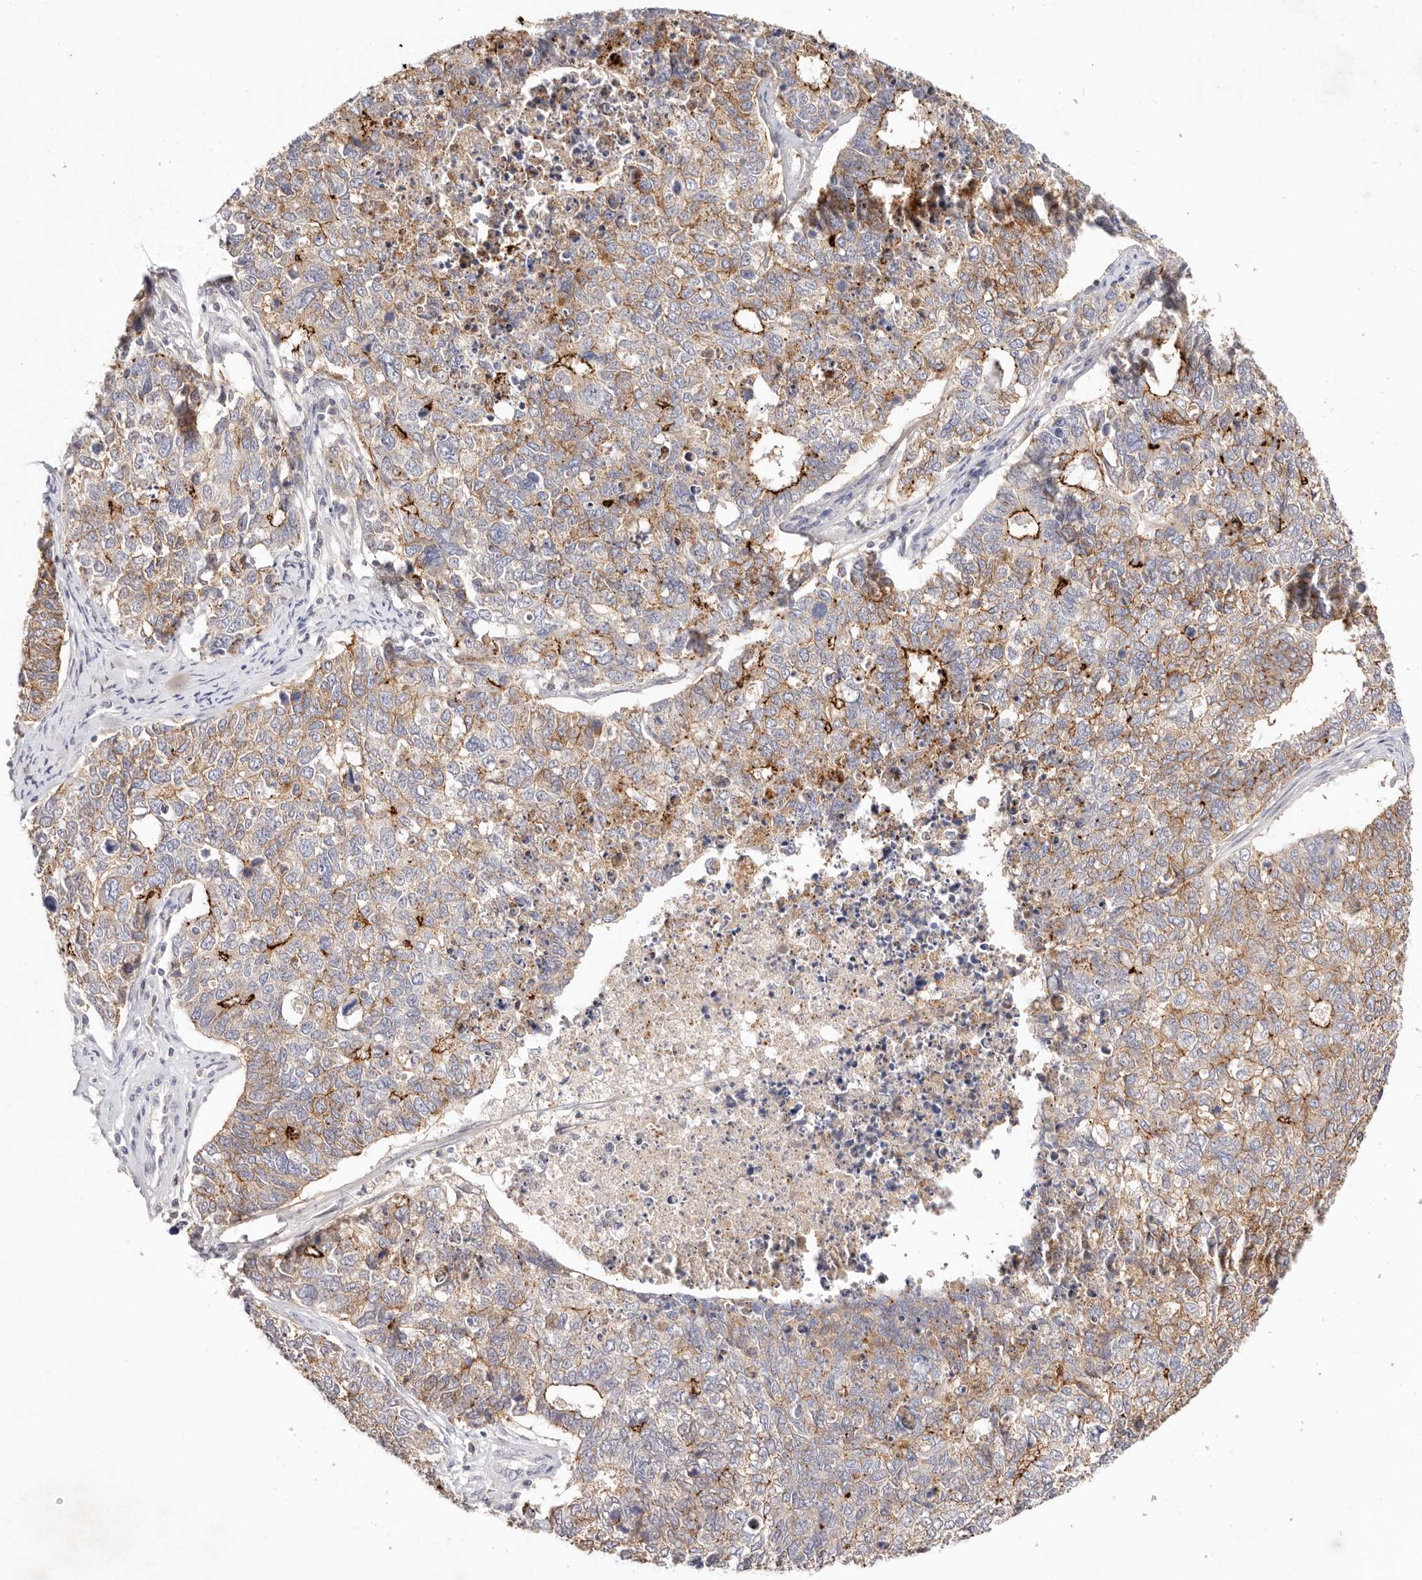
{"staining": {"intensity": "strong", "quantity": "<25%", "location": "cytoplasmic/membranous"}, "tissue": "cervical cancer", "cell_type": "Tumor cells", "image_type": "cancer", "snomed": [{"axis": "morphology", "description": "Squamous cell carcinoma, NOS"}, {"axis": "topography", "description": "Cervix"}], "caption": "High-magnification brightfield microscopy of cervical cancer (squamous cell carcinoma) stained with DAB (brown) and counterstained with hematoxylin (blue). tumor cells exhibit strong cytoplasmic/membranous expression is seen in about<25% of cells. (IHC, brightfield microscopy, high magnification).", "gene": "CXADR", "patient": {"sex": "female", "age": 63}}